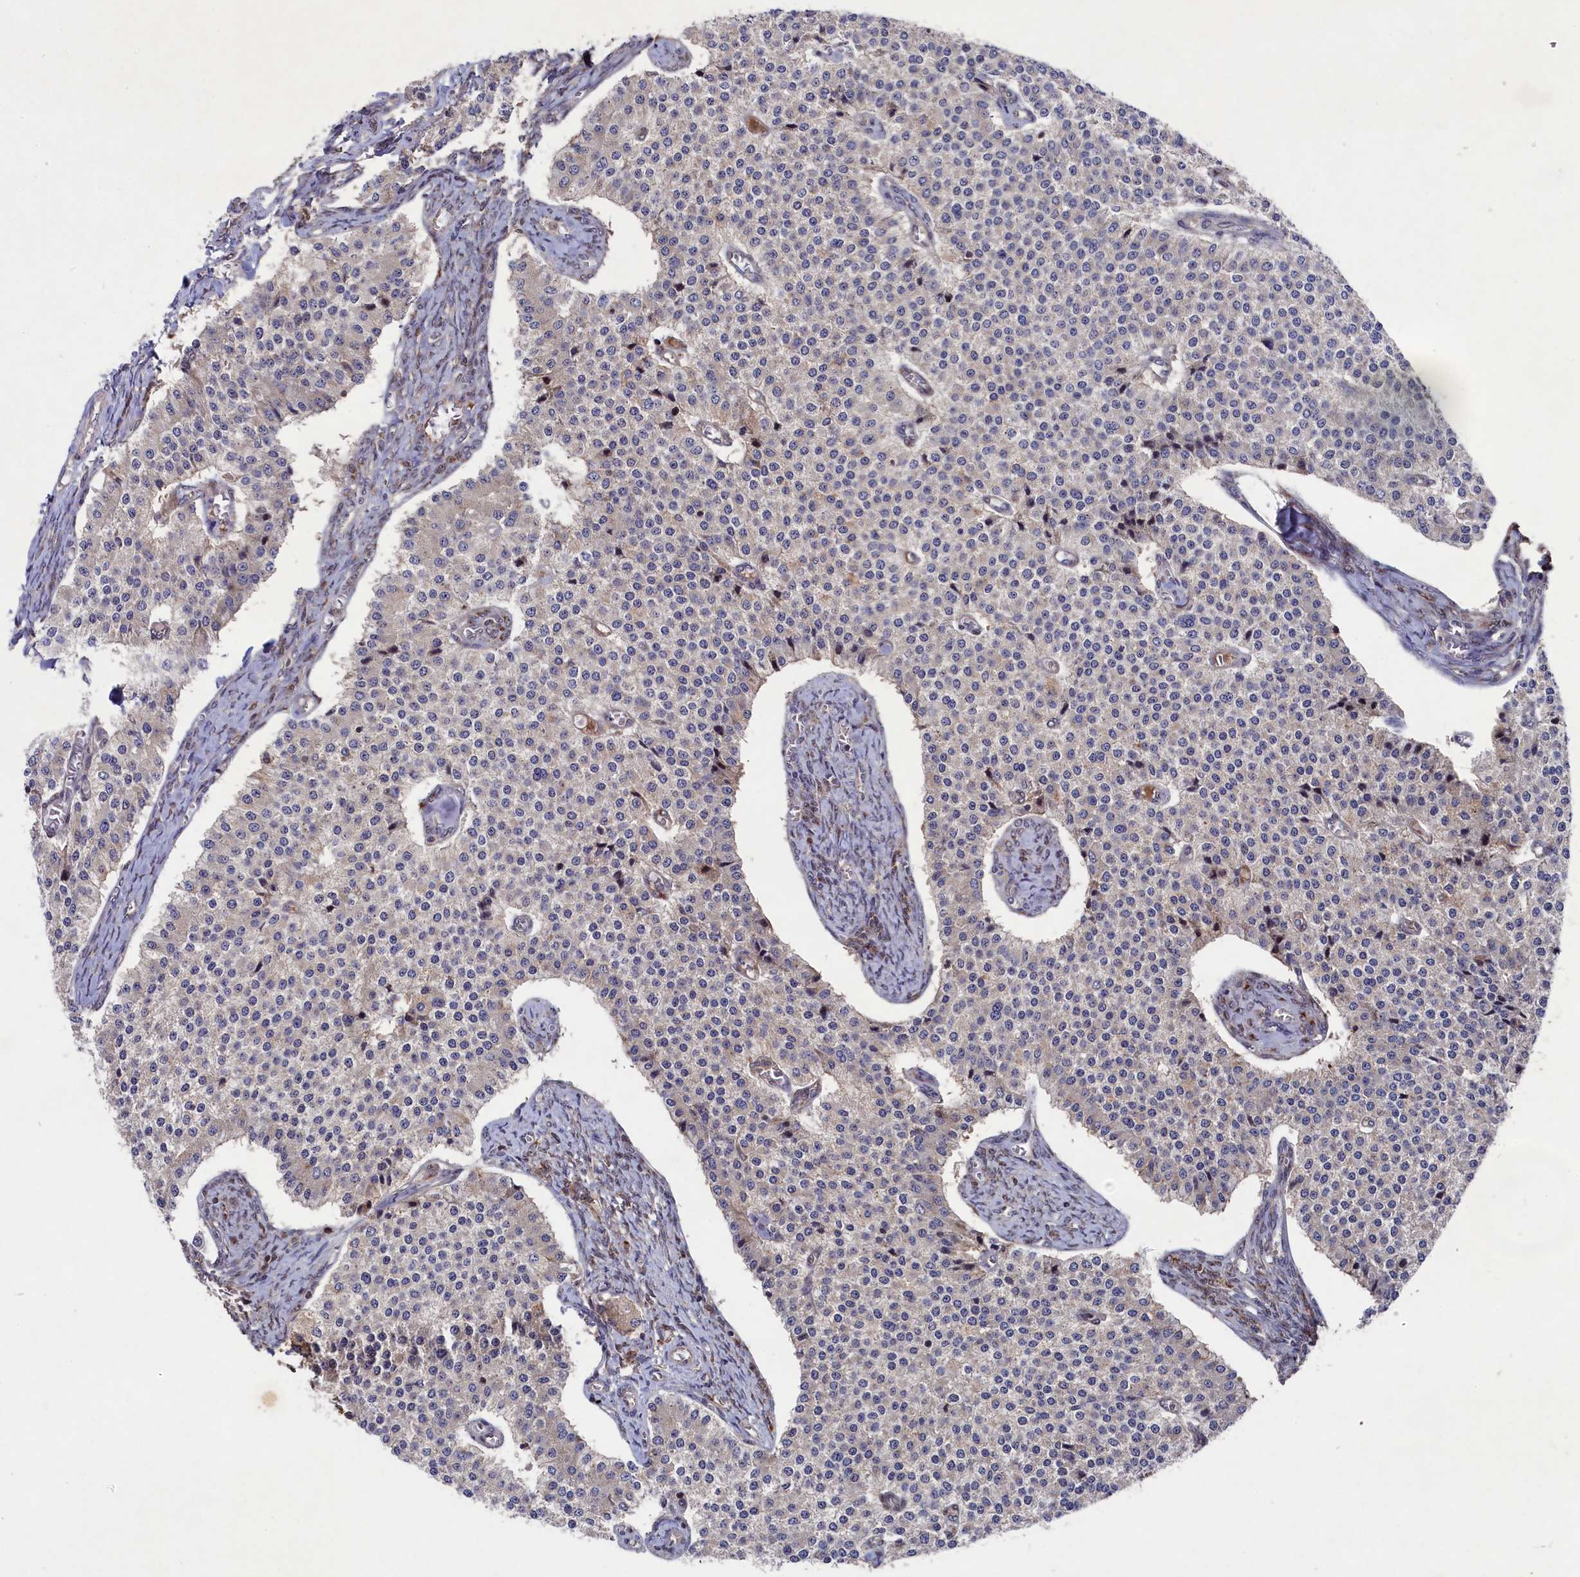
{"staining": {"intensity": "negative", "quantity": "none", "location": "none"}, "tissue": "carcinoid", "cell_type": "Tumor cells", "image_type": "cancer", "snomed": [{"axis": "morphology", "description": "Carcinoid, malignant, NOS"}, {"axis": "topography", "description": "Colon"}], "caption": "DAB (3,3'-diaminobenzidine) immunohistochemical staining of human malignant carcinoid reveals no significant expression in tumor cells.", "gene": "NAA60", "patient": {"sex": "female", "age": 52}}